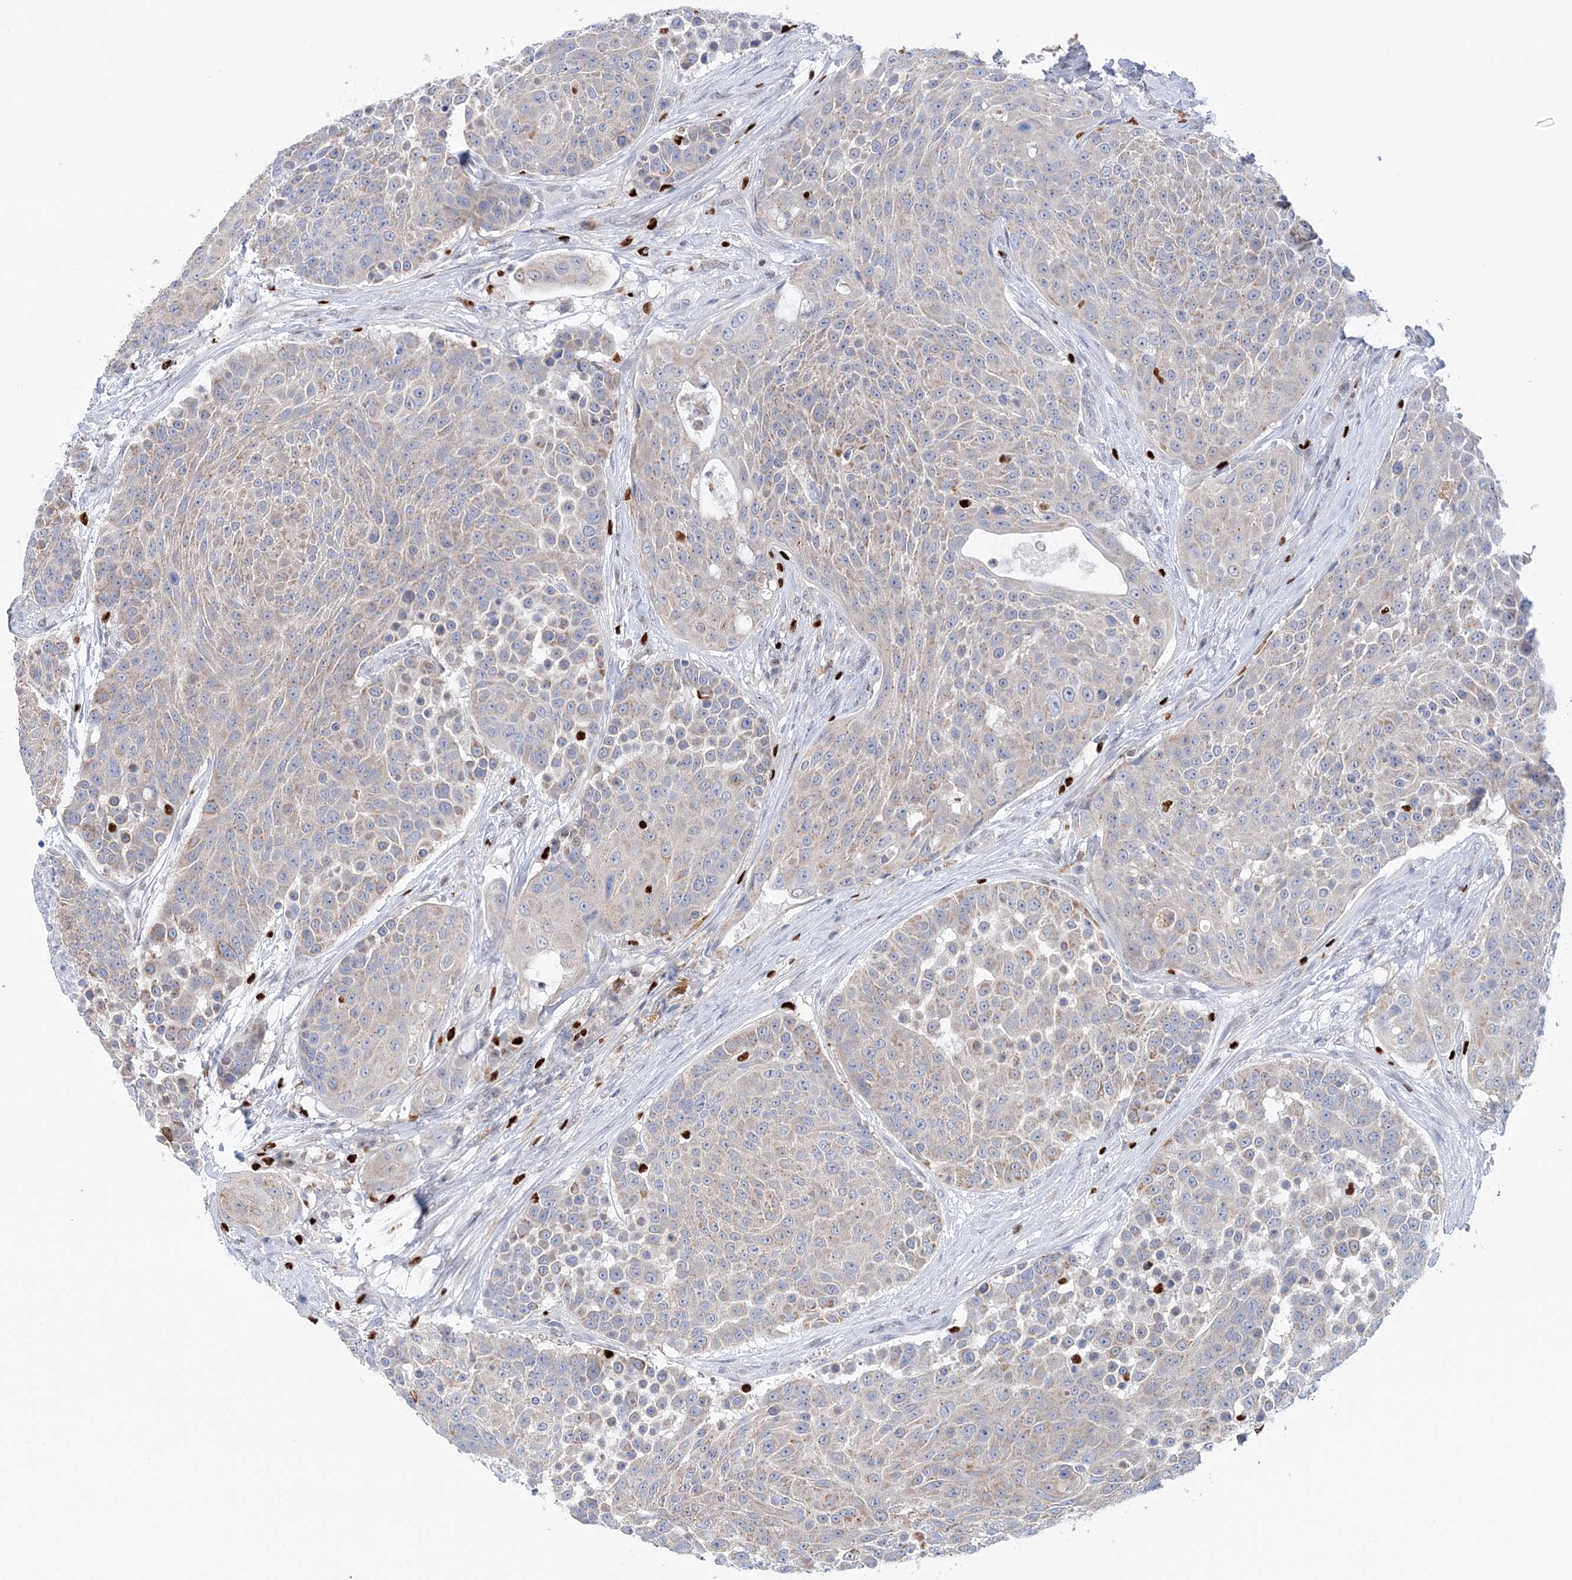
{"staining": {"intensity": "weak", "quantity": "<25%", "location": "cytoplasmic/membranous"}, "tissue": "urothelial cancer", "cell_type": "Tumor cells", "image_type": "cancer", "snomed": [{"axis": "morphology", "description": "Urothelial carcinoma, High grade"}, {"axis": "topography", "description": "Urinary bladder"}], "caption": "Urothelial cancer was stained to show a protein in brown. There is no significant positivity in tumor cells. (DAB immunohistochemistry visualized using brightfield microscopy, high magnification).", "gene": "NIT2", "patient": {"sex": "female", "age": 63}}